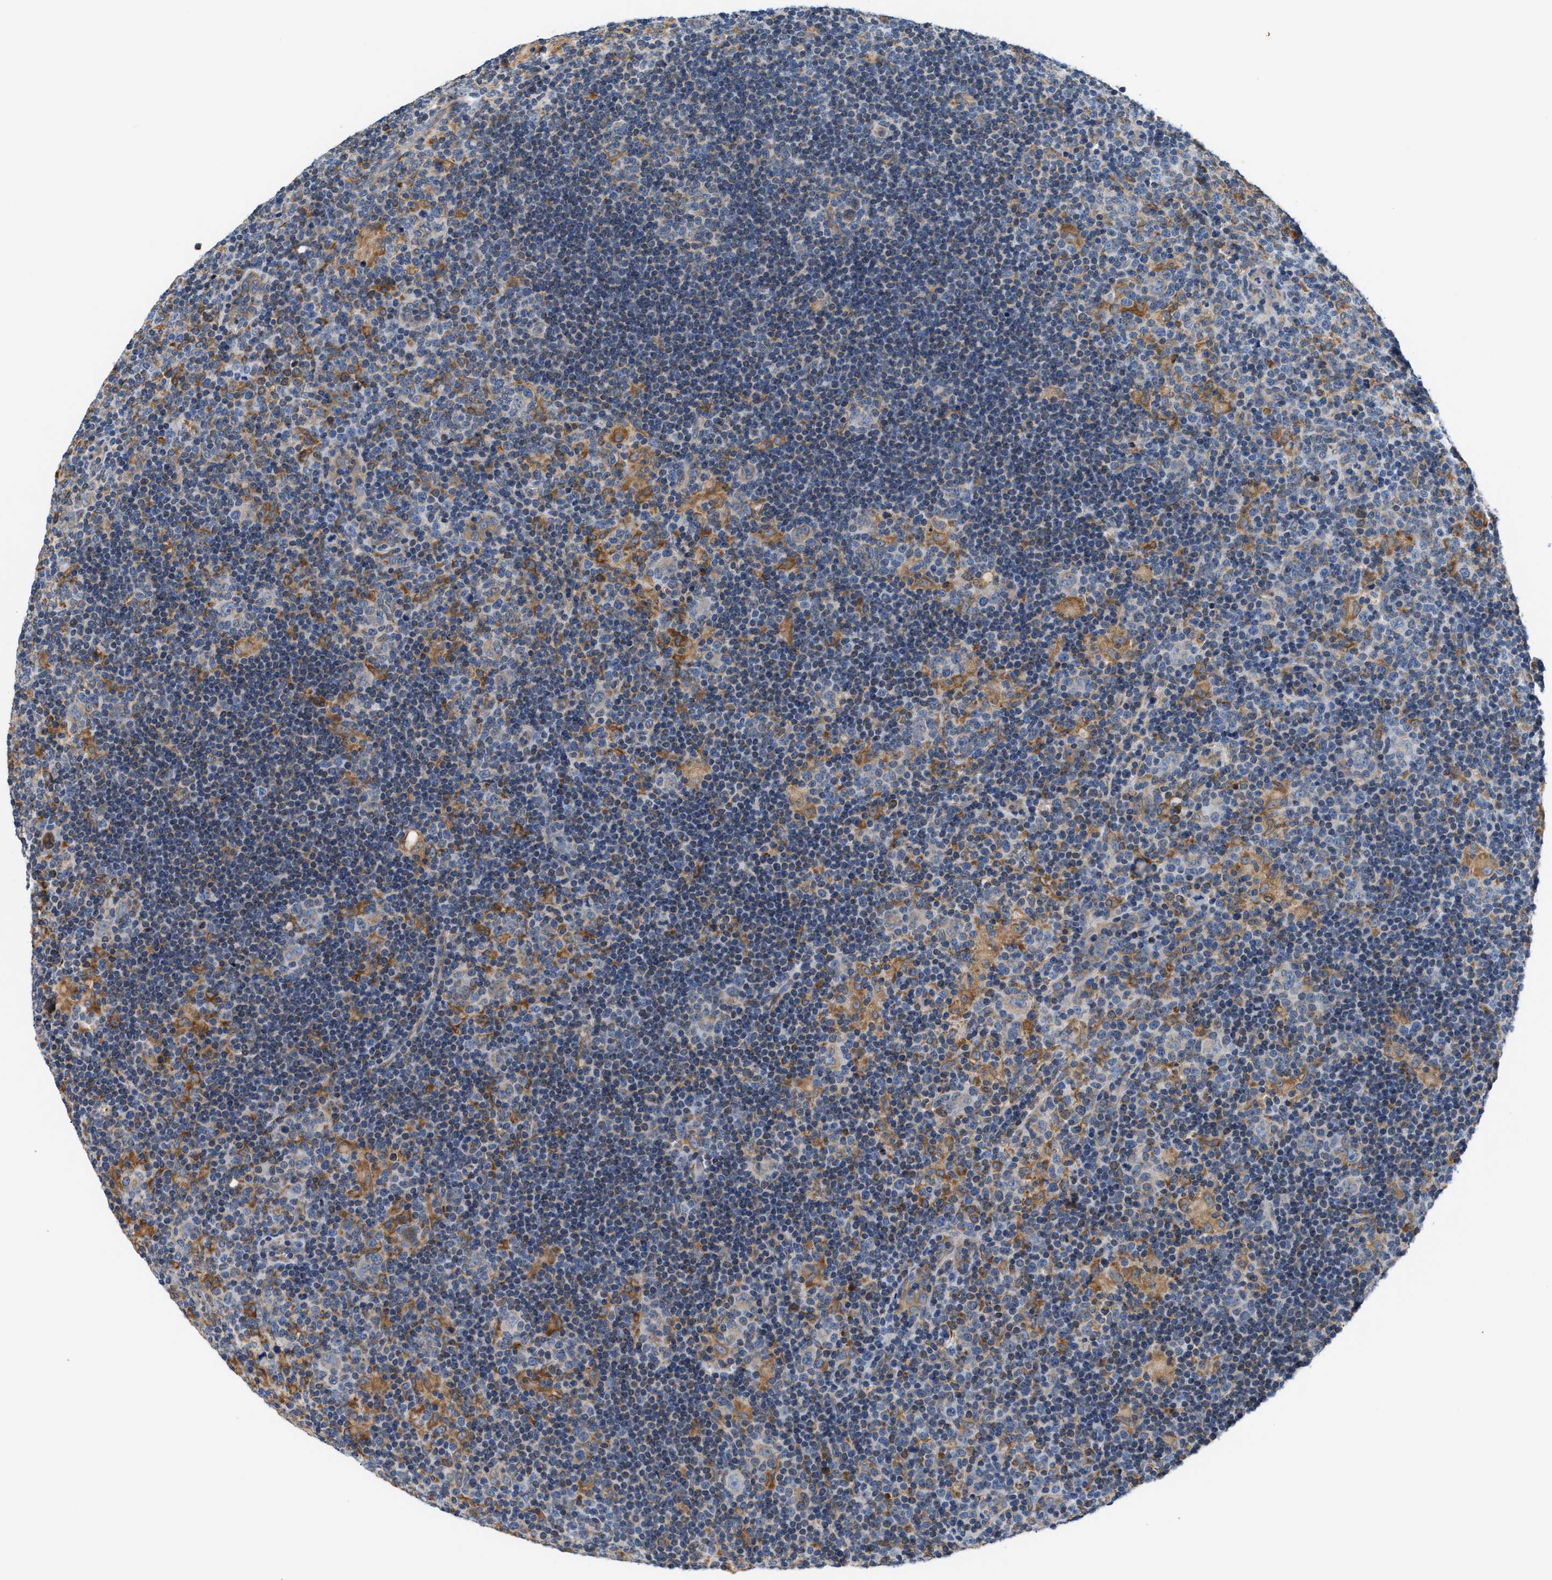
{"staining": {"intensity": "moderate", "quantity": "25%-75%", "location": "cytoplasmic/membranous"}, "tissue": "lymphoma", "cell_type": "Tumor cells", "image_type": "cancer", "snomed": [{"axis": "morphology", "description": "Hodgkin's disease, NOS"}, {"axis": "topography", "description": "Lymph node"}], "caption": "Immunohistochemical staining of human lymphoma exhibits medium levels of moderate cytoplasmic/membranous protein expression in approximately 25%-75% of tumor cells.", "gene": "HDHD3", "patient": {"sex": "female", "age": 57}}